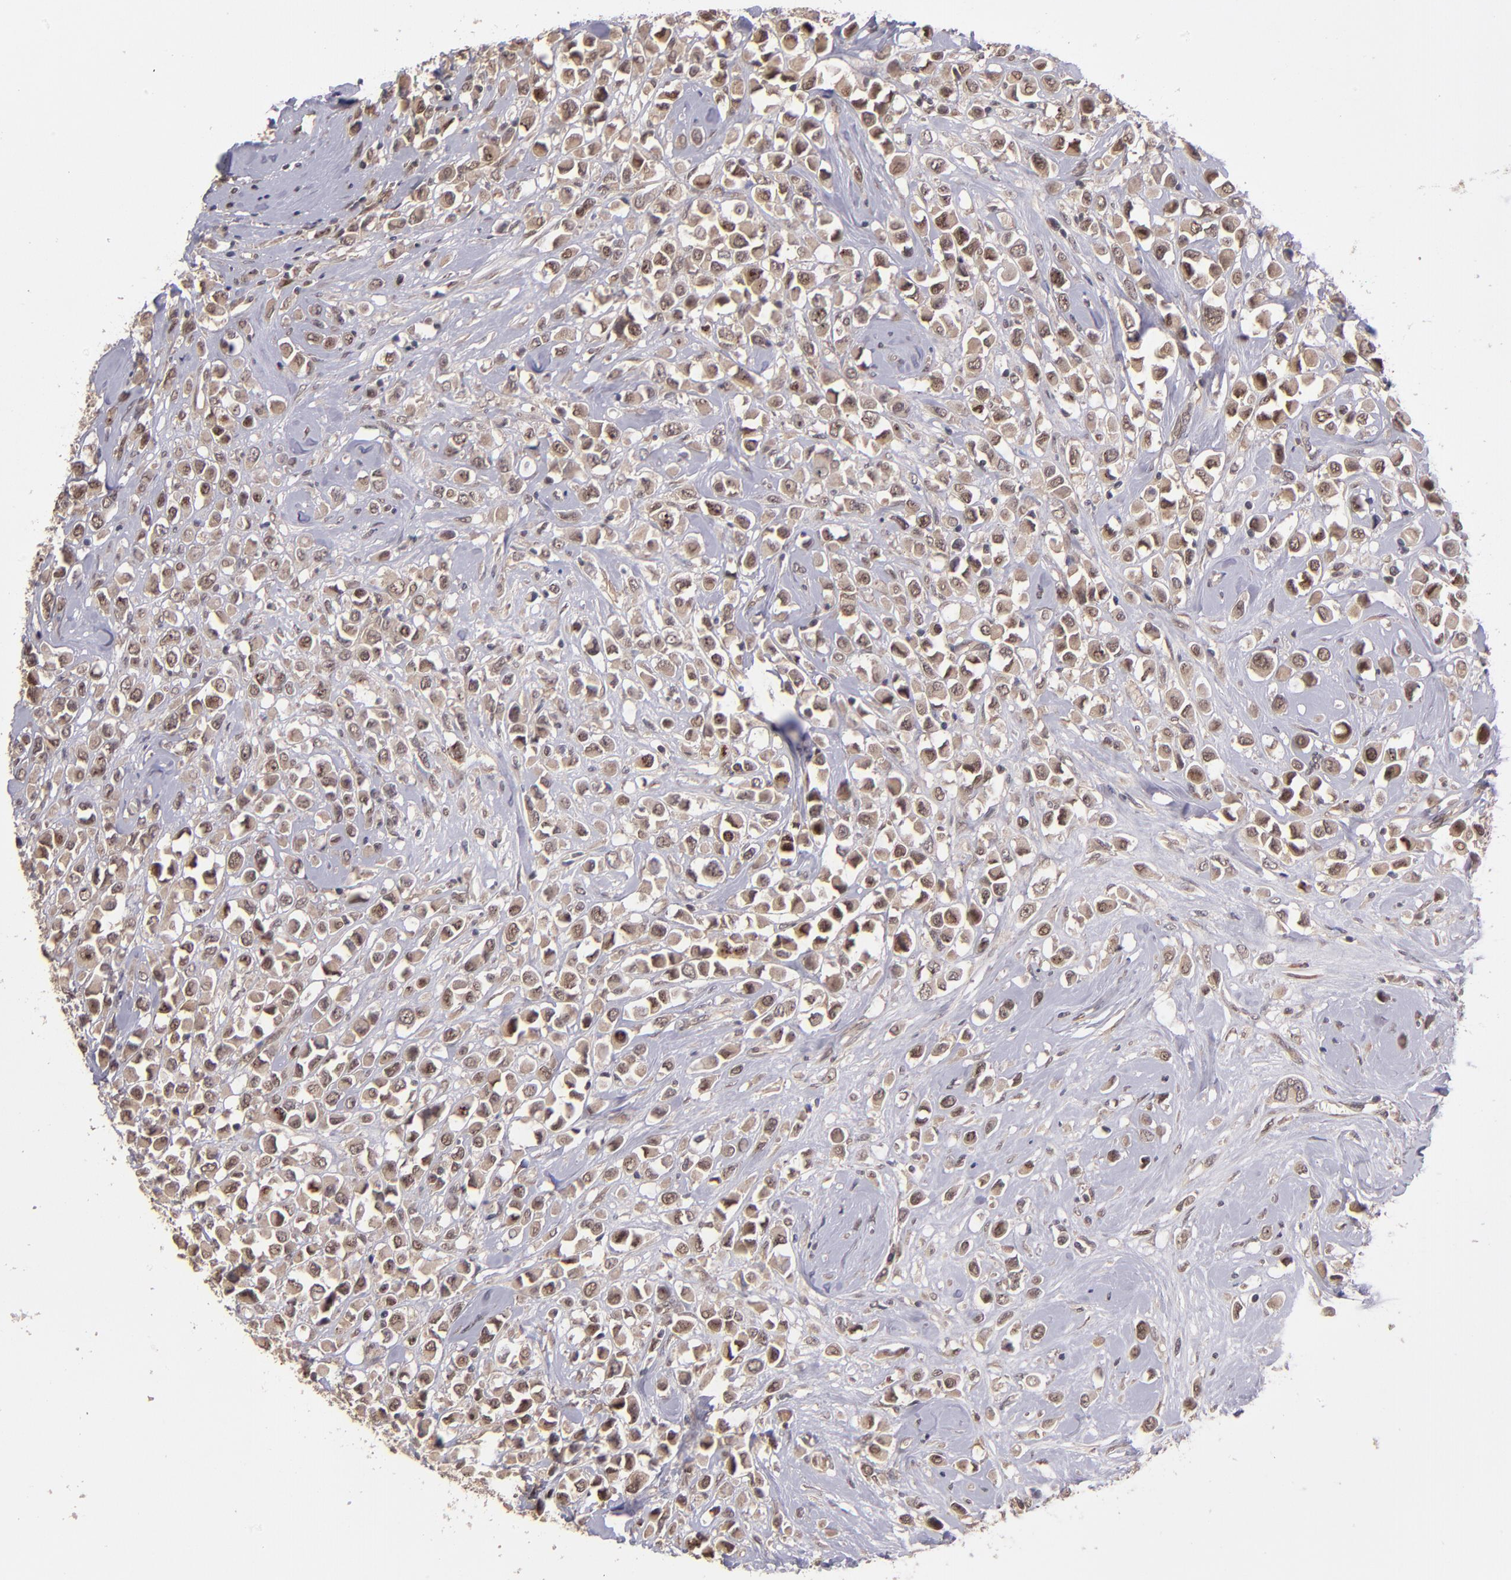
{"staining": {"intensity": "moderate", "quantity": ">75%", "location": "cytoplasmic/membranous,nuclear"}, "tissue": "breast cancer", "cell_type": "Tumor cells", "image_type": "cancer", "snomed": [{"axis": "morphology", "description": "Duct carcinoma"}, {"axis": "topography", "description": "Breast"}], "caption": "Immunohistochemistry (IHC) (DAB (3,3'-diaminobenzidine)) staining of breast cancer (intraductal carcinoma) reveals moderate cytoplasmic/membranous and nuclear protein expression in about >75% of tumor cells. (DAB IHC with brightfield microscopy, high magnification).", "gene": "ABHD12B", "patient": {"sex": "female", "age": 61}}